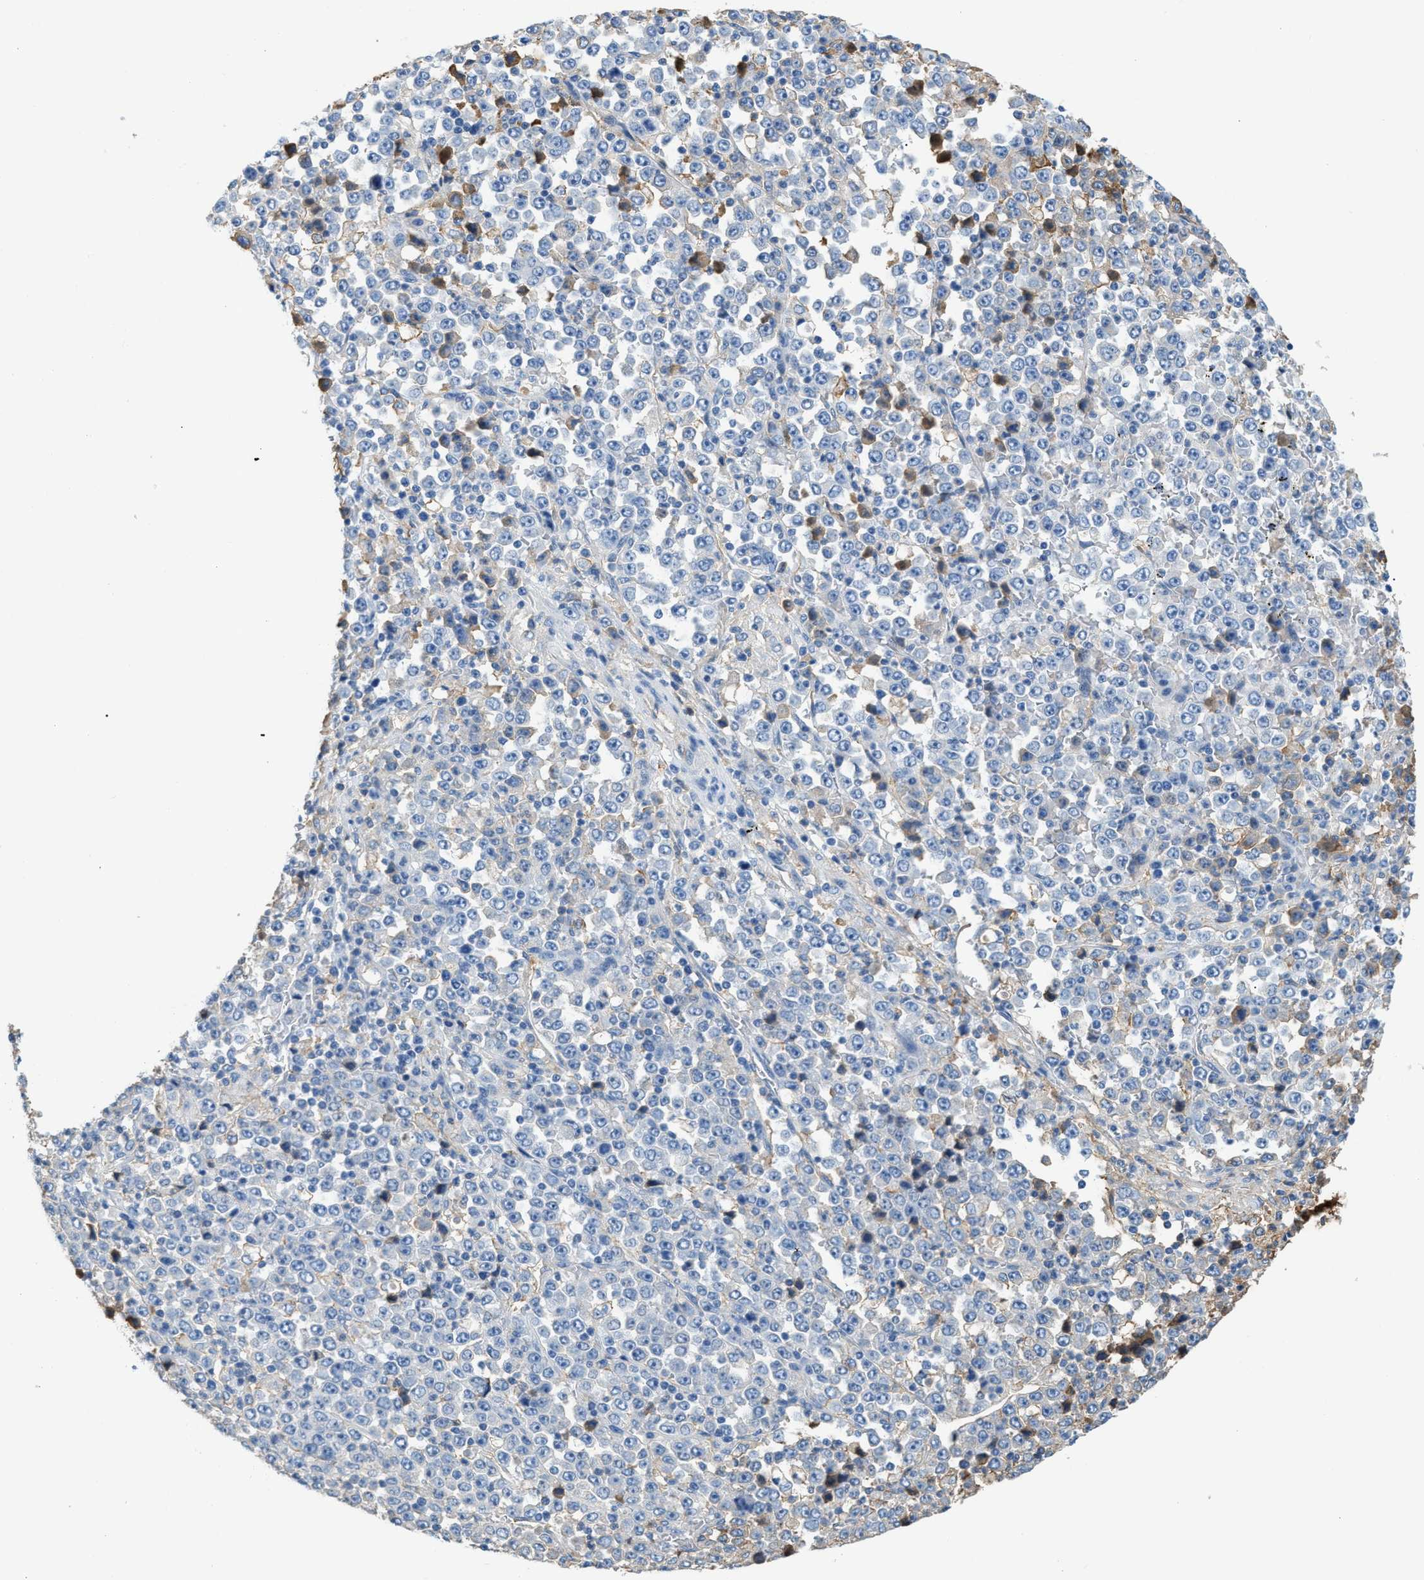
{"staining": {"intensity": "negative", "quantity": "none", "location": "none"}, "tissue": "stomach cancer", "cell_type": "Tumor cells", "image_type": "cancer", "snomed": [{"axis": "morphology", "description": "Normal tissue, NOS"}, {"axis": "morphology", "description": "Adenocarcinoma, NOS"}, {"axis": "topography", "description": "Stomach, upper"}, {"axis": "topography", "description": "Stomach"}], "caption": "DAB (3,3'-diaminobenzidine) immunohistochemical staining of human adenocarcinoma (stomach) demonstrates no significant staining in tumor cells.", "gene": "CFI", "patient": {"sex": "male", "age": 59}}